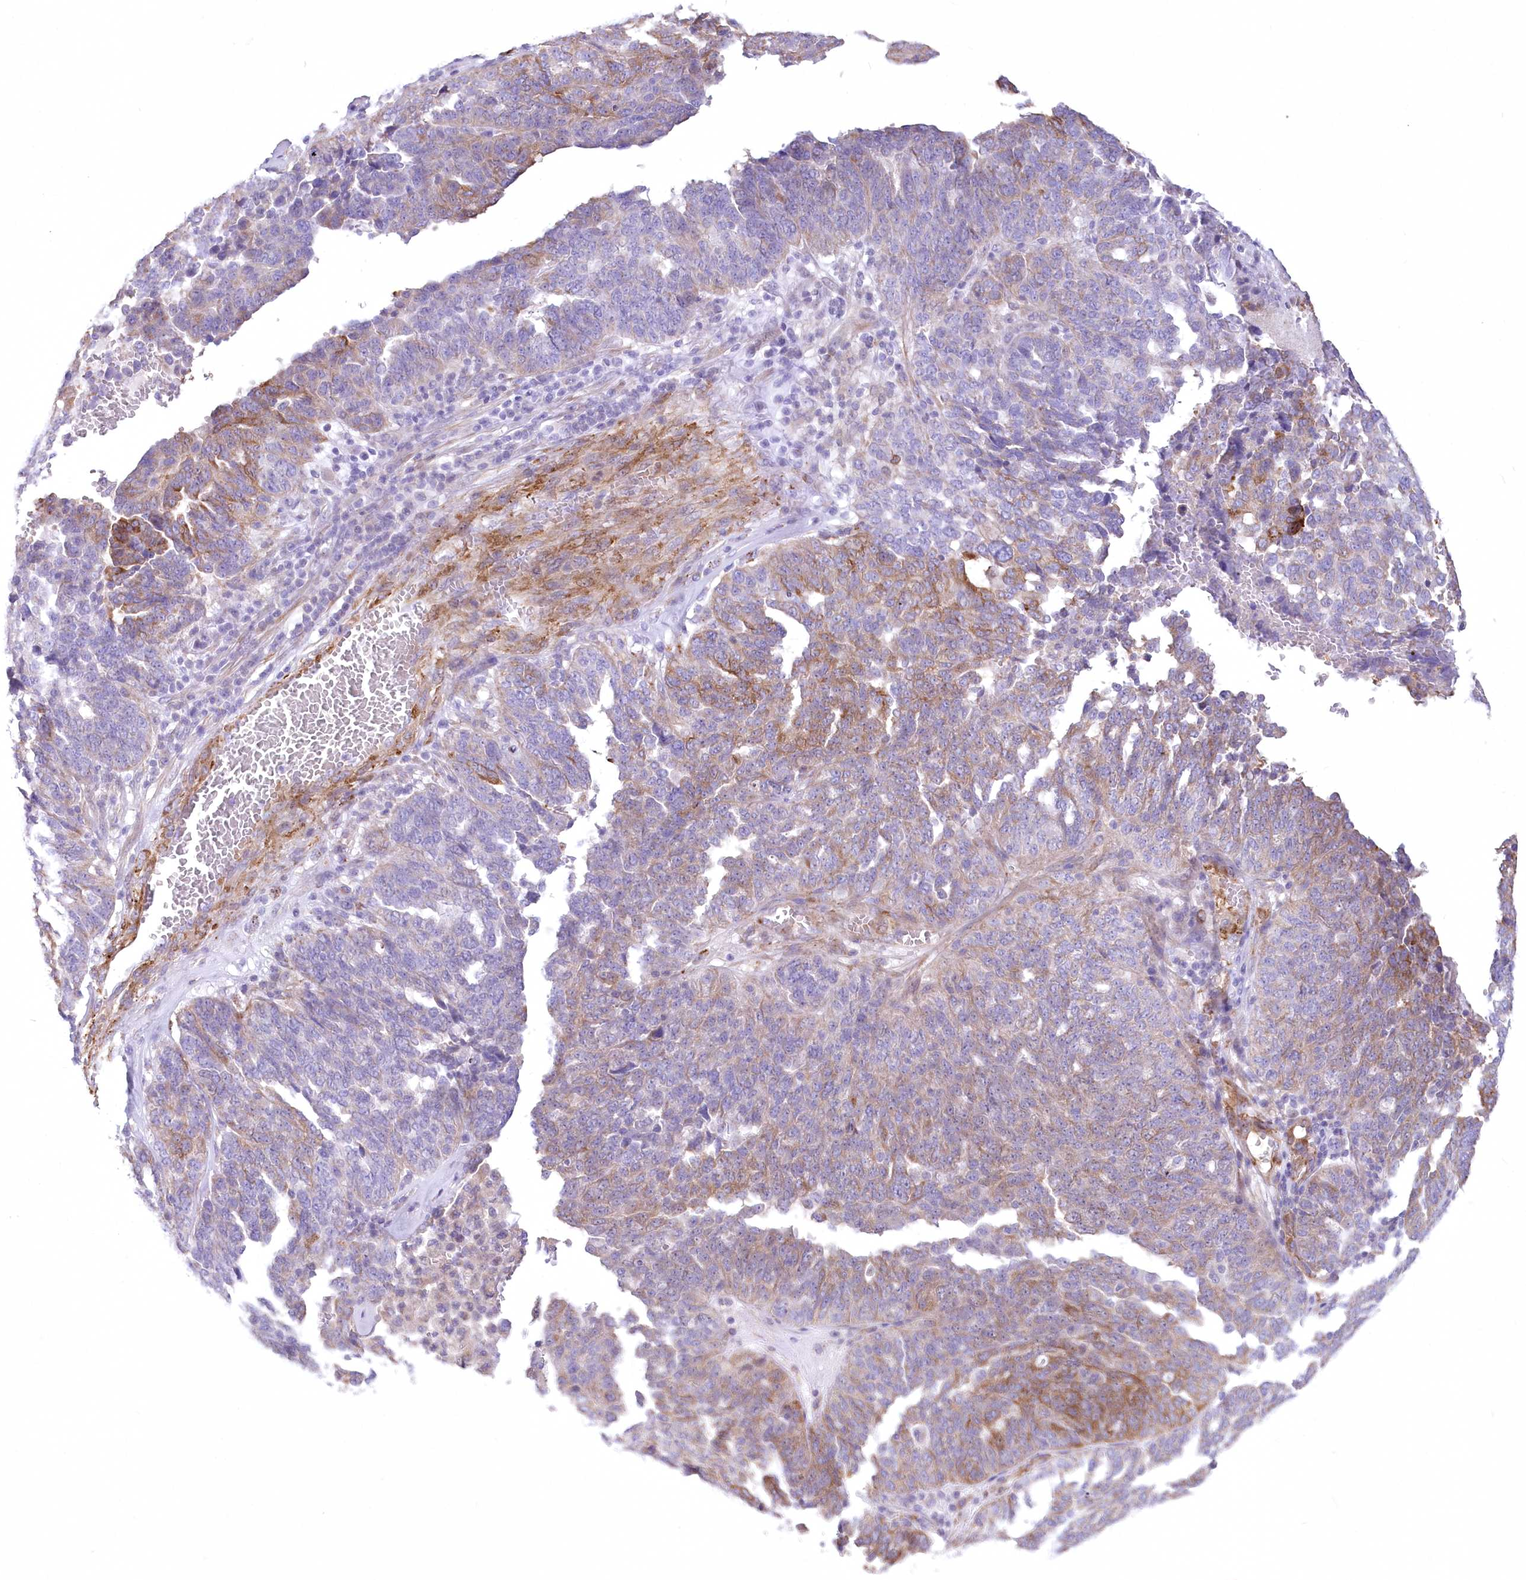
{"staining": {"intensity": "moderate", "quantity": "<25%", "location": "cytoplasmic/membranous"}, "tissue": "ovarian cancer", "cell_type": "Tumor cells", "image_type": "cancer", "snomed": [{"axis": "morphology", "description": "Cystadenocarcinoma, serous, NOS"}, {"axis": "topography", "description": "Ovary"}], "caption": "There is low levels of moderate cytoplasmic/membranous staining in tumor cells of ovarian cancer, as demonstrated by immunohistochemical staining (brown color).", "gene": "ANGPTL3", "patient": {"sex": "female", "age": 59}}